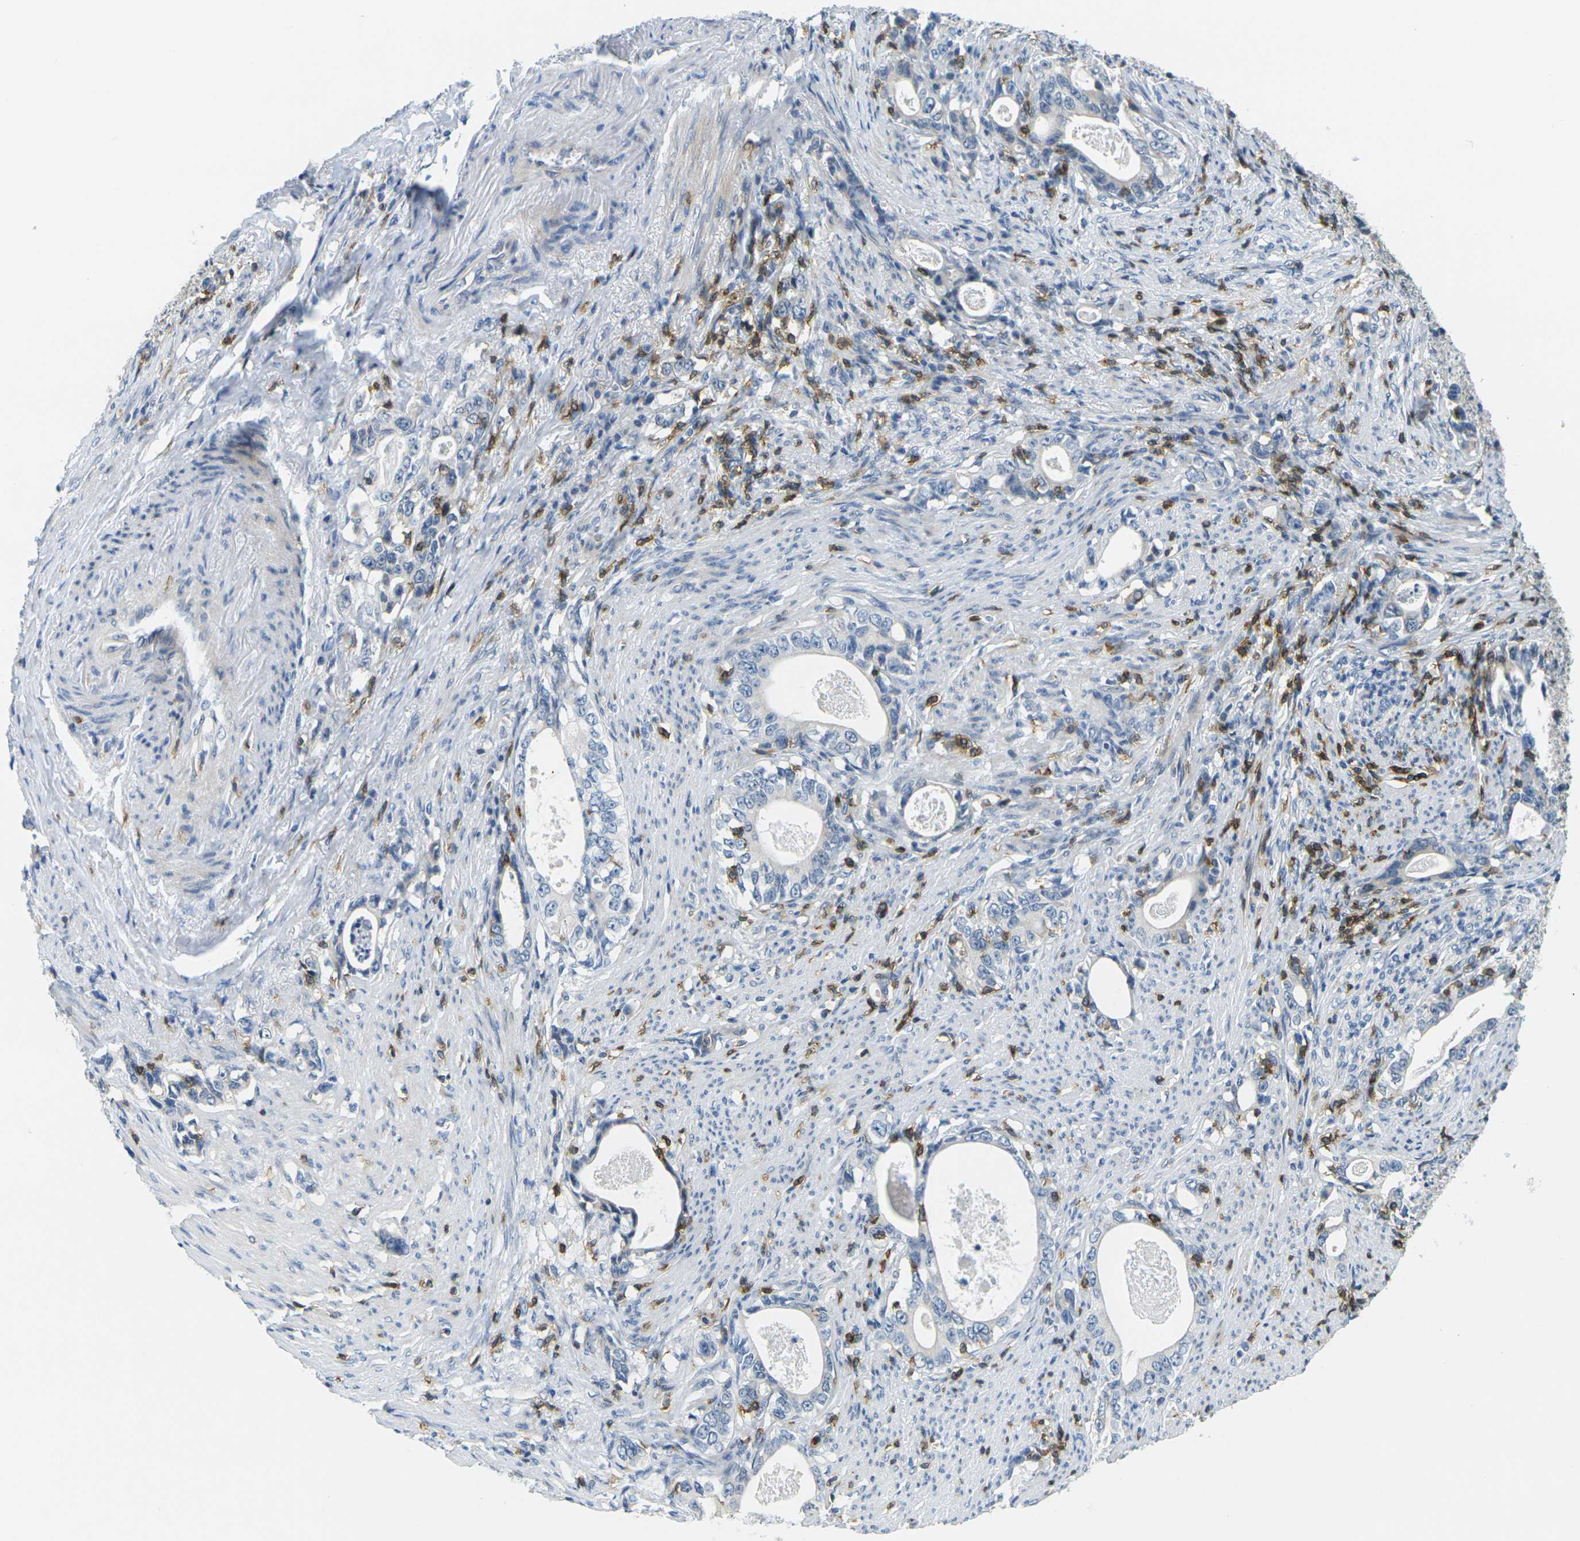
{"staining": {"intensity": "negative", "quantity": "none", "location": "none"}, "tissue": "stomach cancer", "cell_type": "Tumor cells", "image_type": "cancer", "snomed": [{"axis": "morphology", "description": "Adenocarcinoma, NOS"}, {"axis": "topography", "description": "Stomach, lower"}], "caption": "Immunohistochemistry (IHC) of stomach adenocarcinoma reveals no staining in tumor cells.", "gene": "CD3D", "patient": {"sex": "female", "age": 72}}